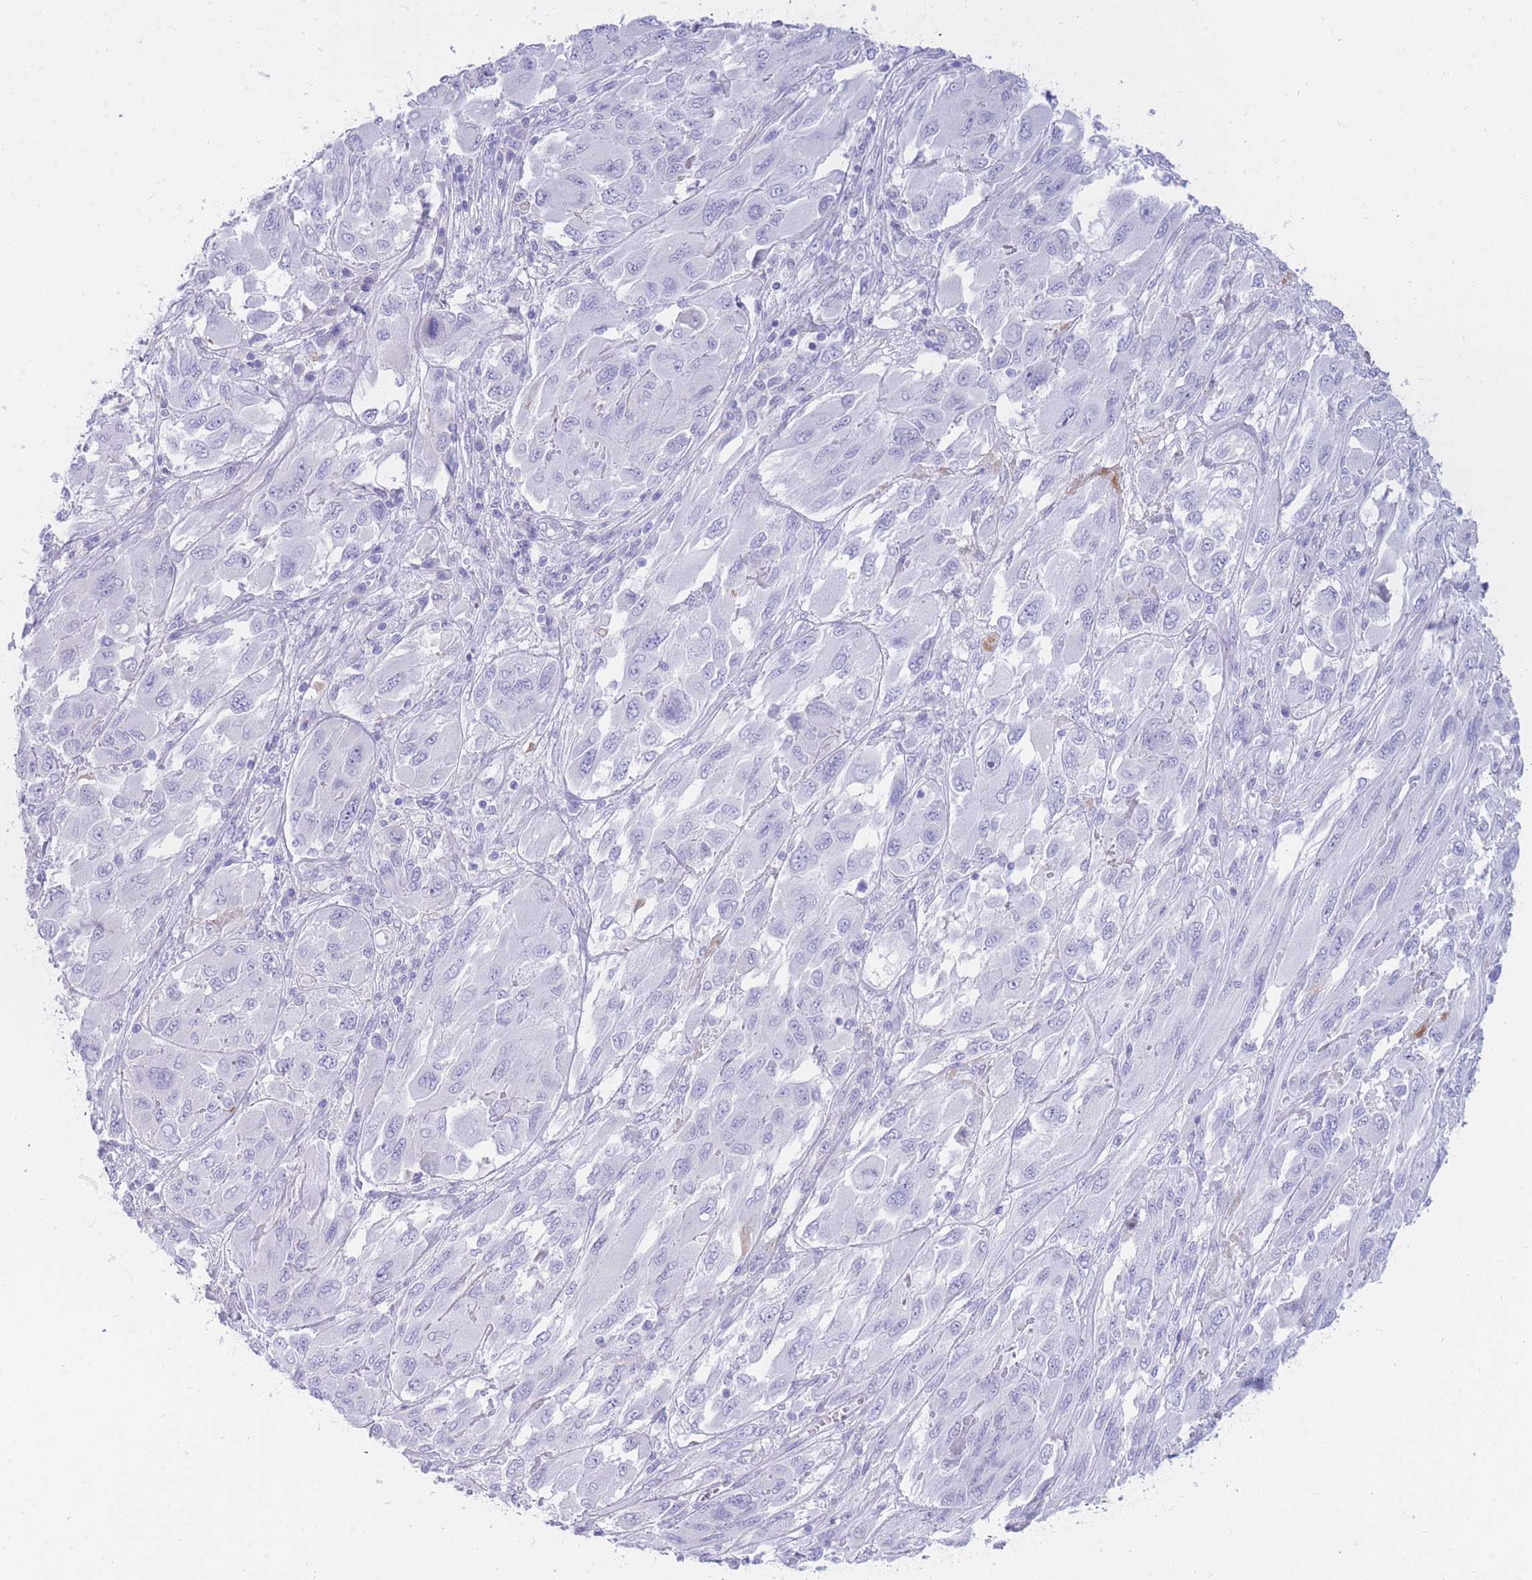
{"staining": {"intensity": "negative", "quantity": "none", "location": "none"}, "tissue": "melanoma", "cell_type": "Tumor cells", "image_type": "cancer", "snomed": [{"axis": "morphology", "description": "Malignant melanoma, NOS"}, {"axis": "topography", "description": "Skin"}], "caption": "The histopathology image shows no significant expression in tumor cells of malignant melanoma.", "gene": "NKX1-2", "patient": {"sex": "female", "age": 91}}